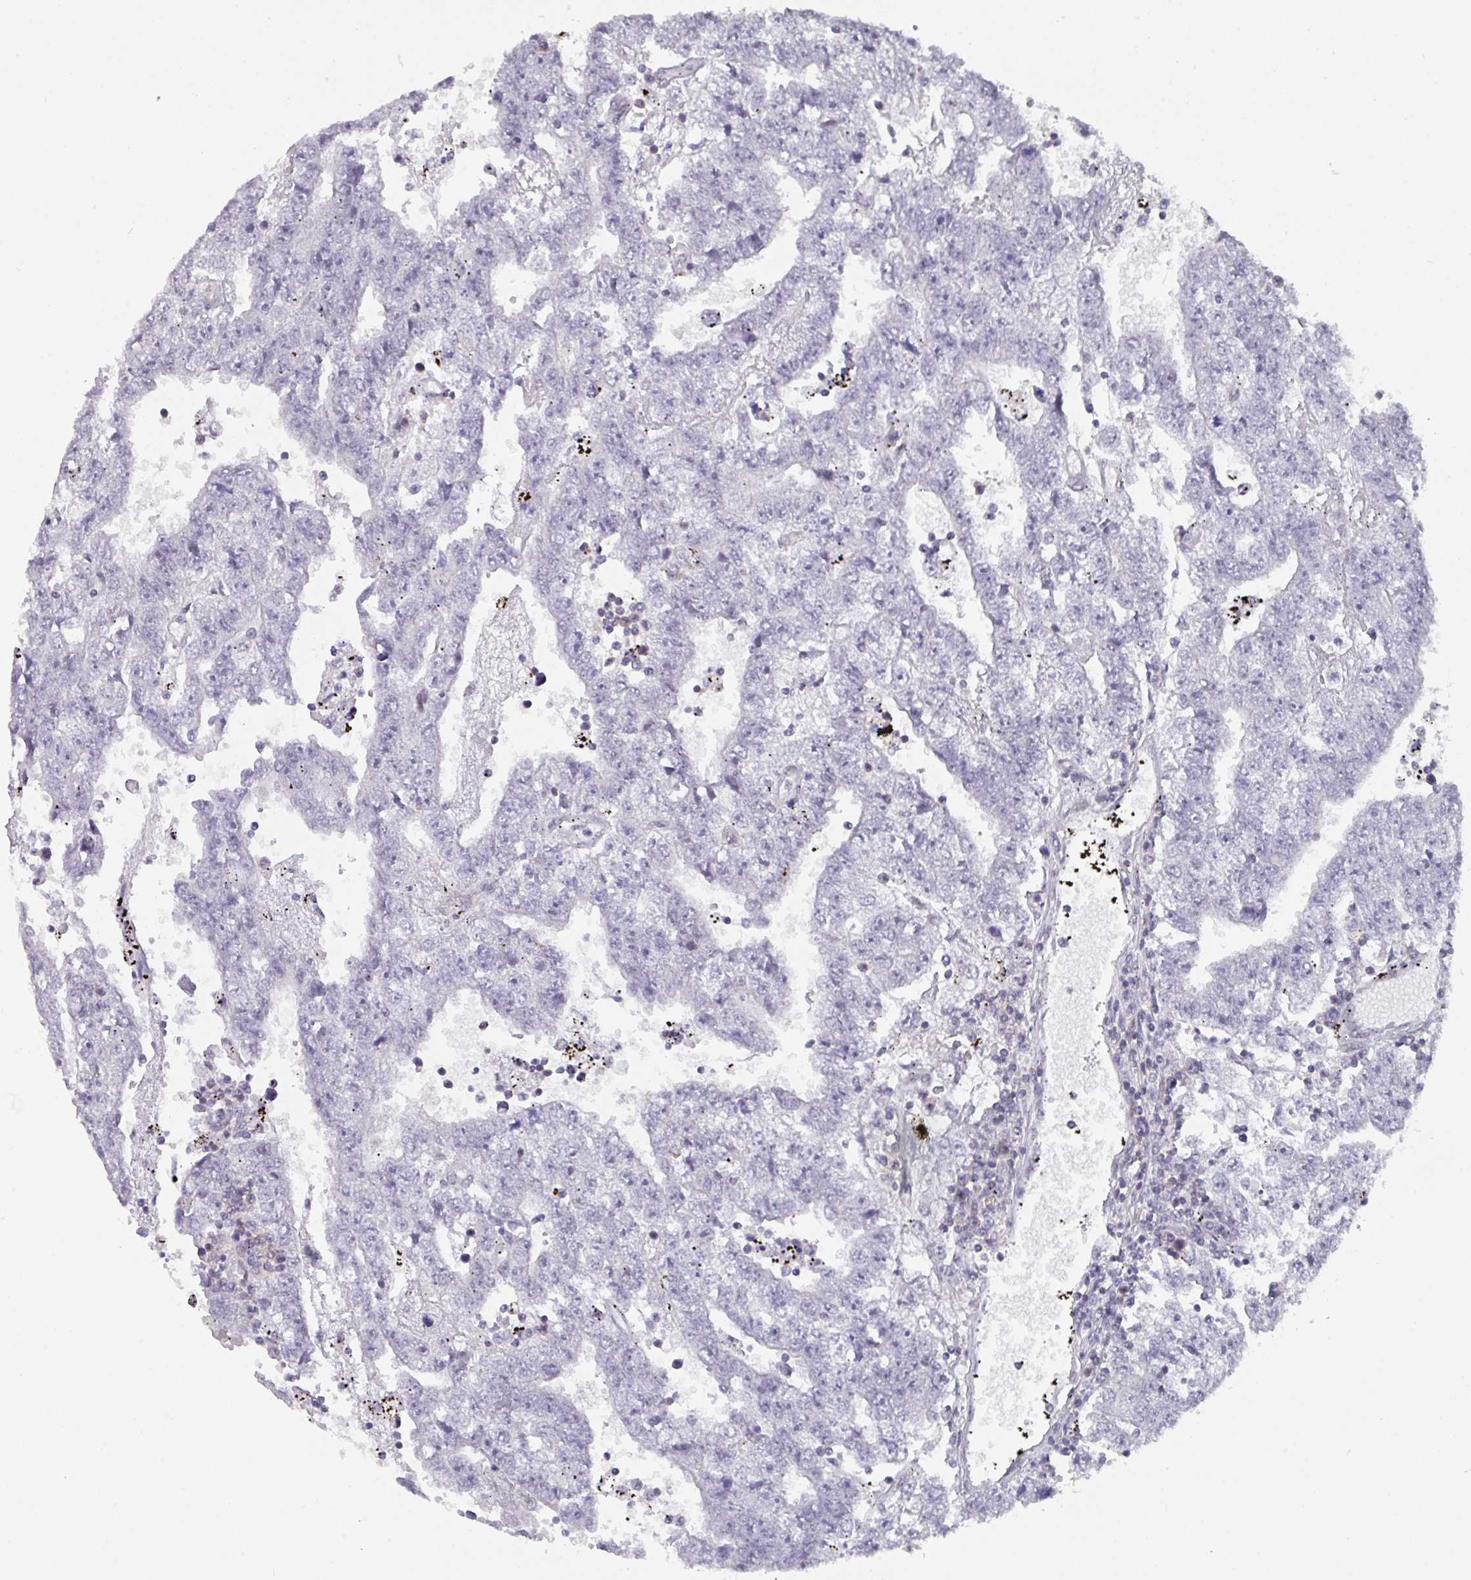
{"staining": {"intensity": "negative", "quantity": "none", "location": "none"}, "tissue": "testis cancer", "cell_type": "Tumor cells", "image_type": "cancer", "snomed": [{"axis": "morphology", "description": "Carcinoma, Embryonal, NOS"}, {"axis": "topography", "description": "Testis"}], "caption": "Tumor cells are negative for protein expression in human testis cancer (embryonal carcinoma).", "gene": "RASAL3", "patient": {"sex": "male", "age": 25}}